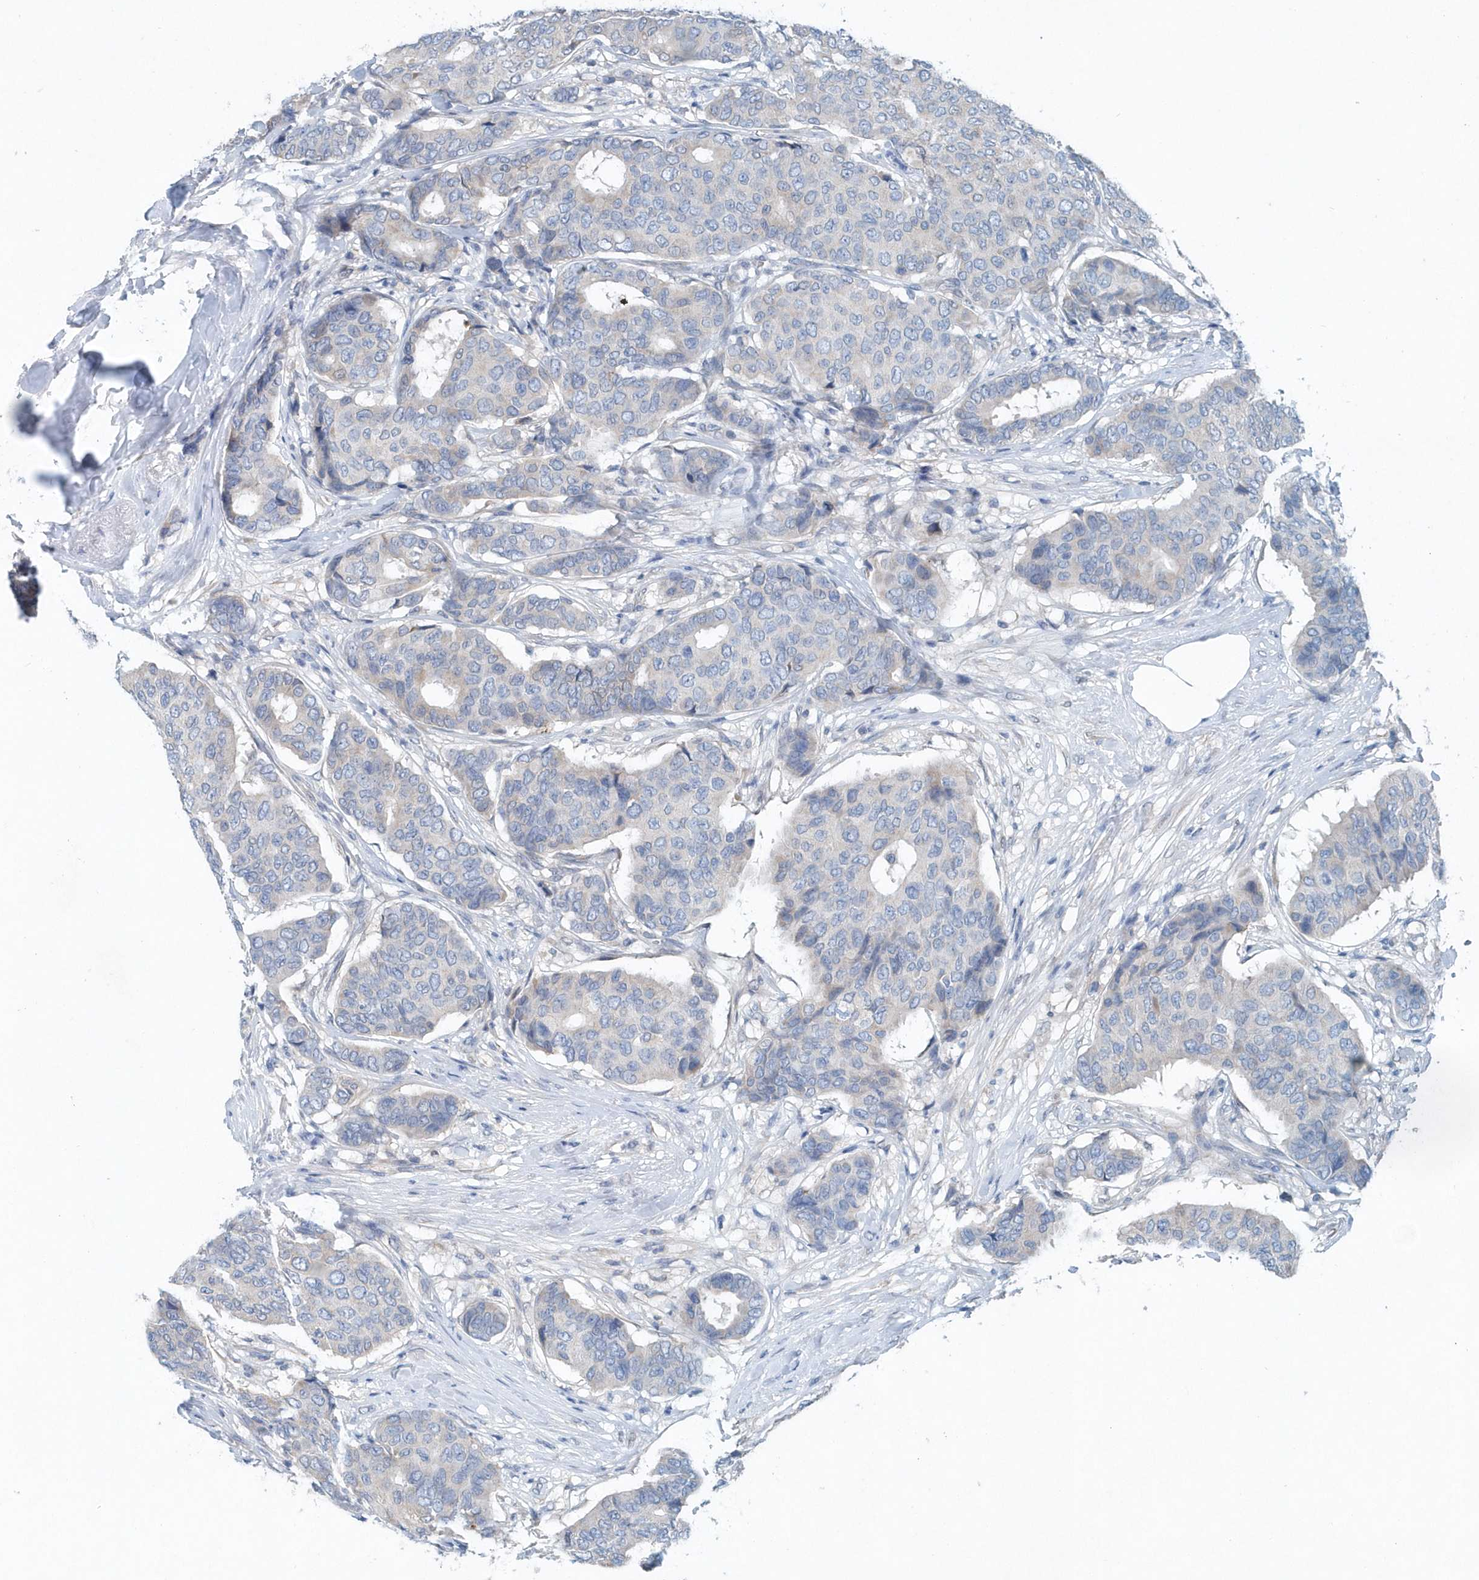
{"staining": {"intensity": "negative", "quantity": "none", "location": "none"}, "tissue": "breast cancer", "cell_type": "Tumor cells", "image_type": "cancer", "snomed": [{"axis": "morphology", "description": "Duct carcinoma"}, {"axis": "topography", "description": "Breast"}], "caption": "The histopathology image shows no staining of tumor cells in infiltrating ductal carcinoma (breast). Brightfield microscopy of immunohistochemistry (IHC) stained with DAB (3,3'-diaminobenzidine) (brown) and hematoxylin (blue), captured at high magnification.", "gene": "PFN2", "patient": {"sex": "female", "age": 75}}